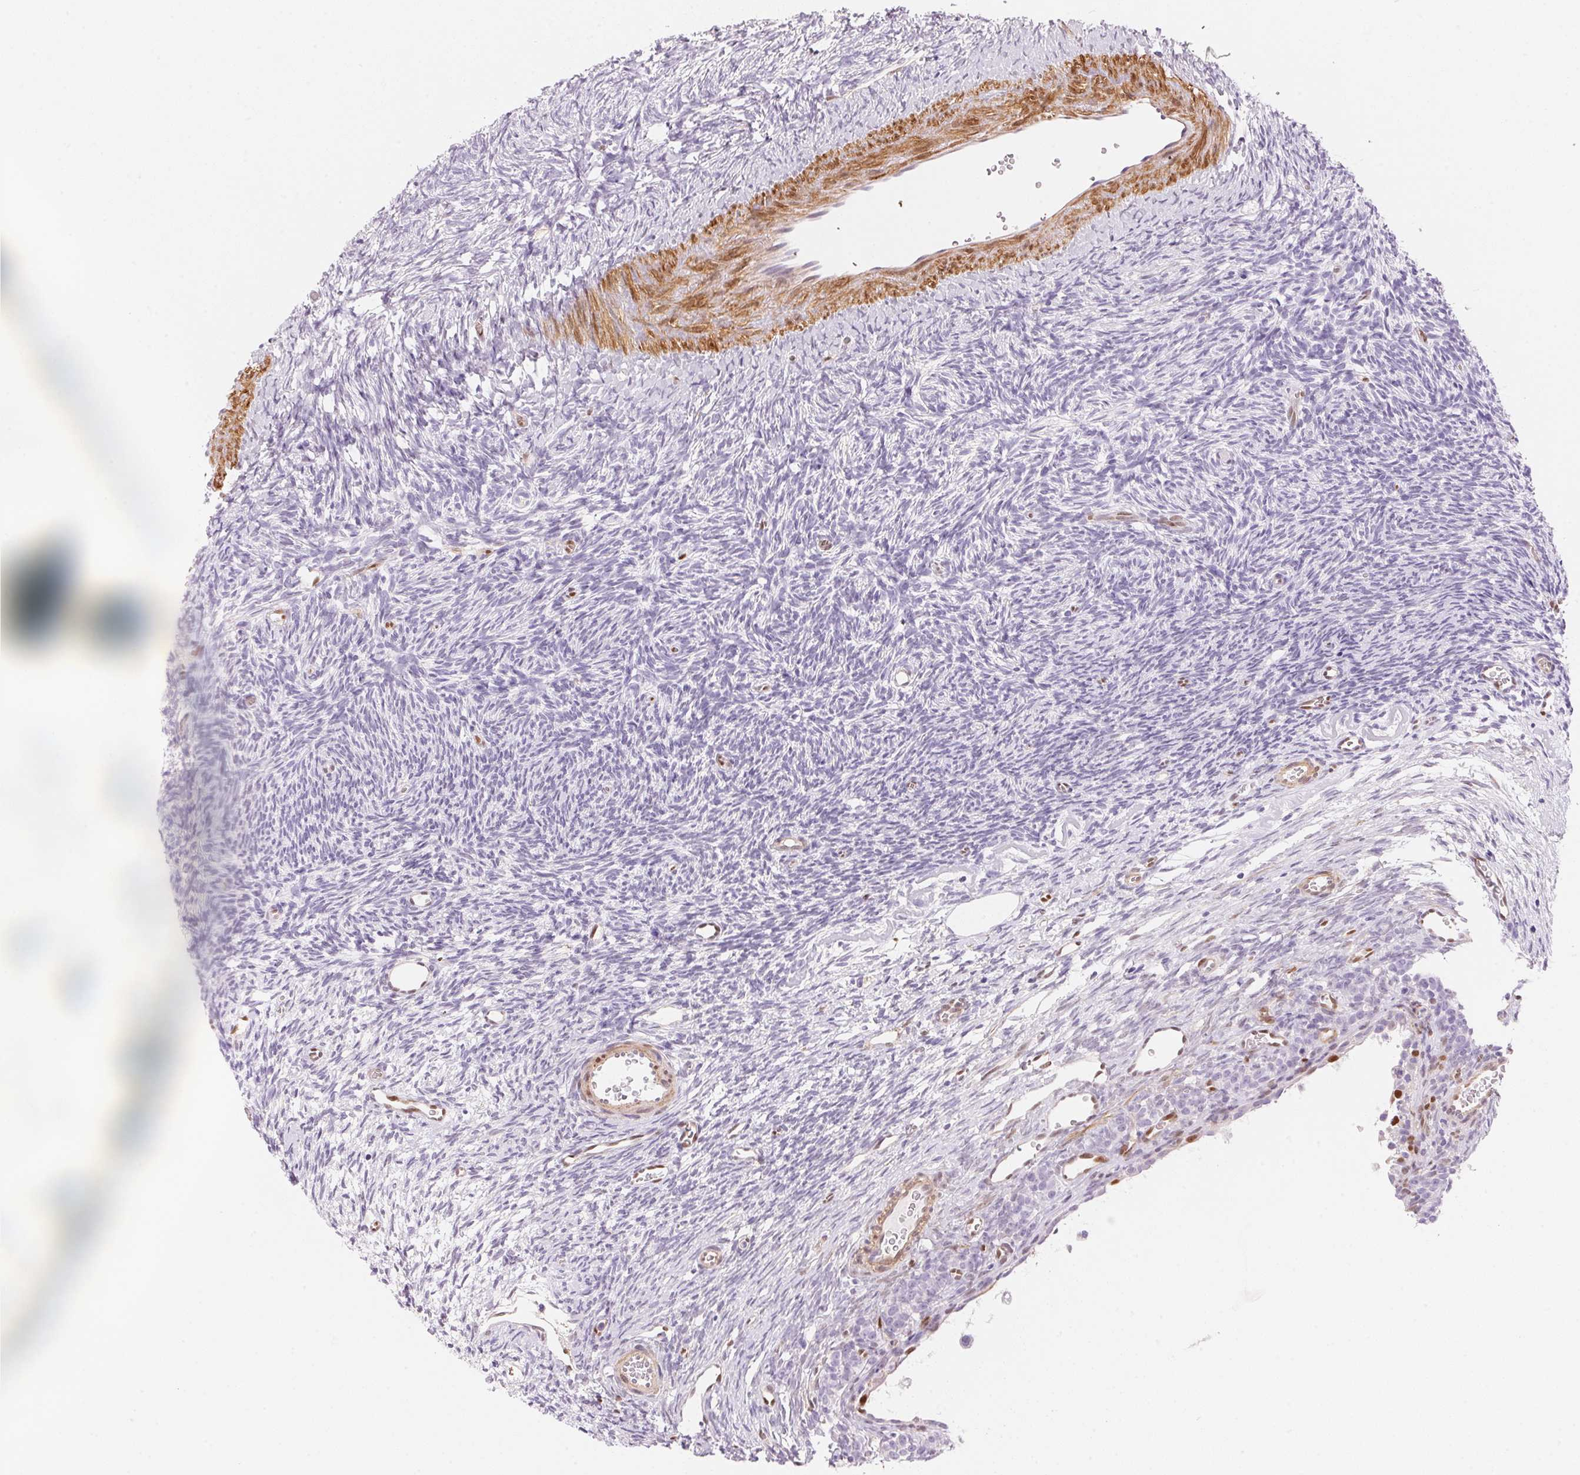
{"staining": {"intensity": "negative", "quantity": "none", "location": "none"}, "tissue": "ovary", "cell_type": "Follicle cells", "image_type": "normal", "snomed": [{"axis": "morphology", "description": "Normal tissue, NOS"}, {"axis": "topography", "description": "Ovary"}], "caption": "Immunohistochemistry photomicrograph of unremarkable human ovary stained for a protein (brown), which shows no staining in follicle cells.", "gene": "SMTN", "patient": {"sex": "female", "age": 34}}